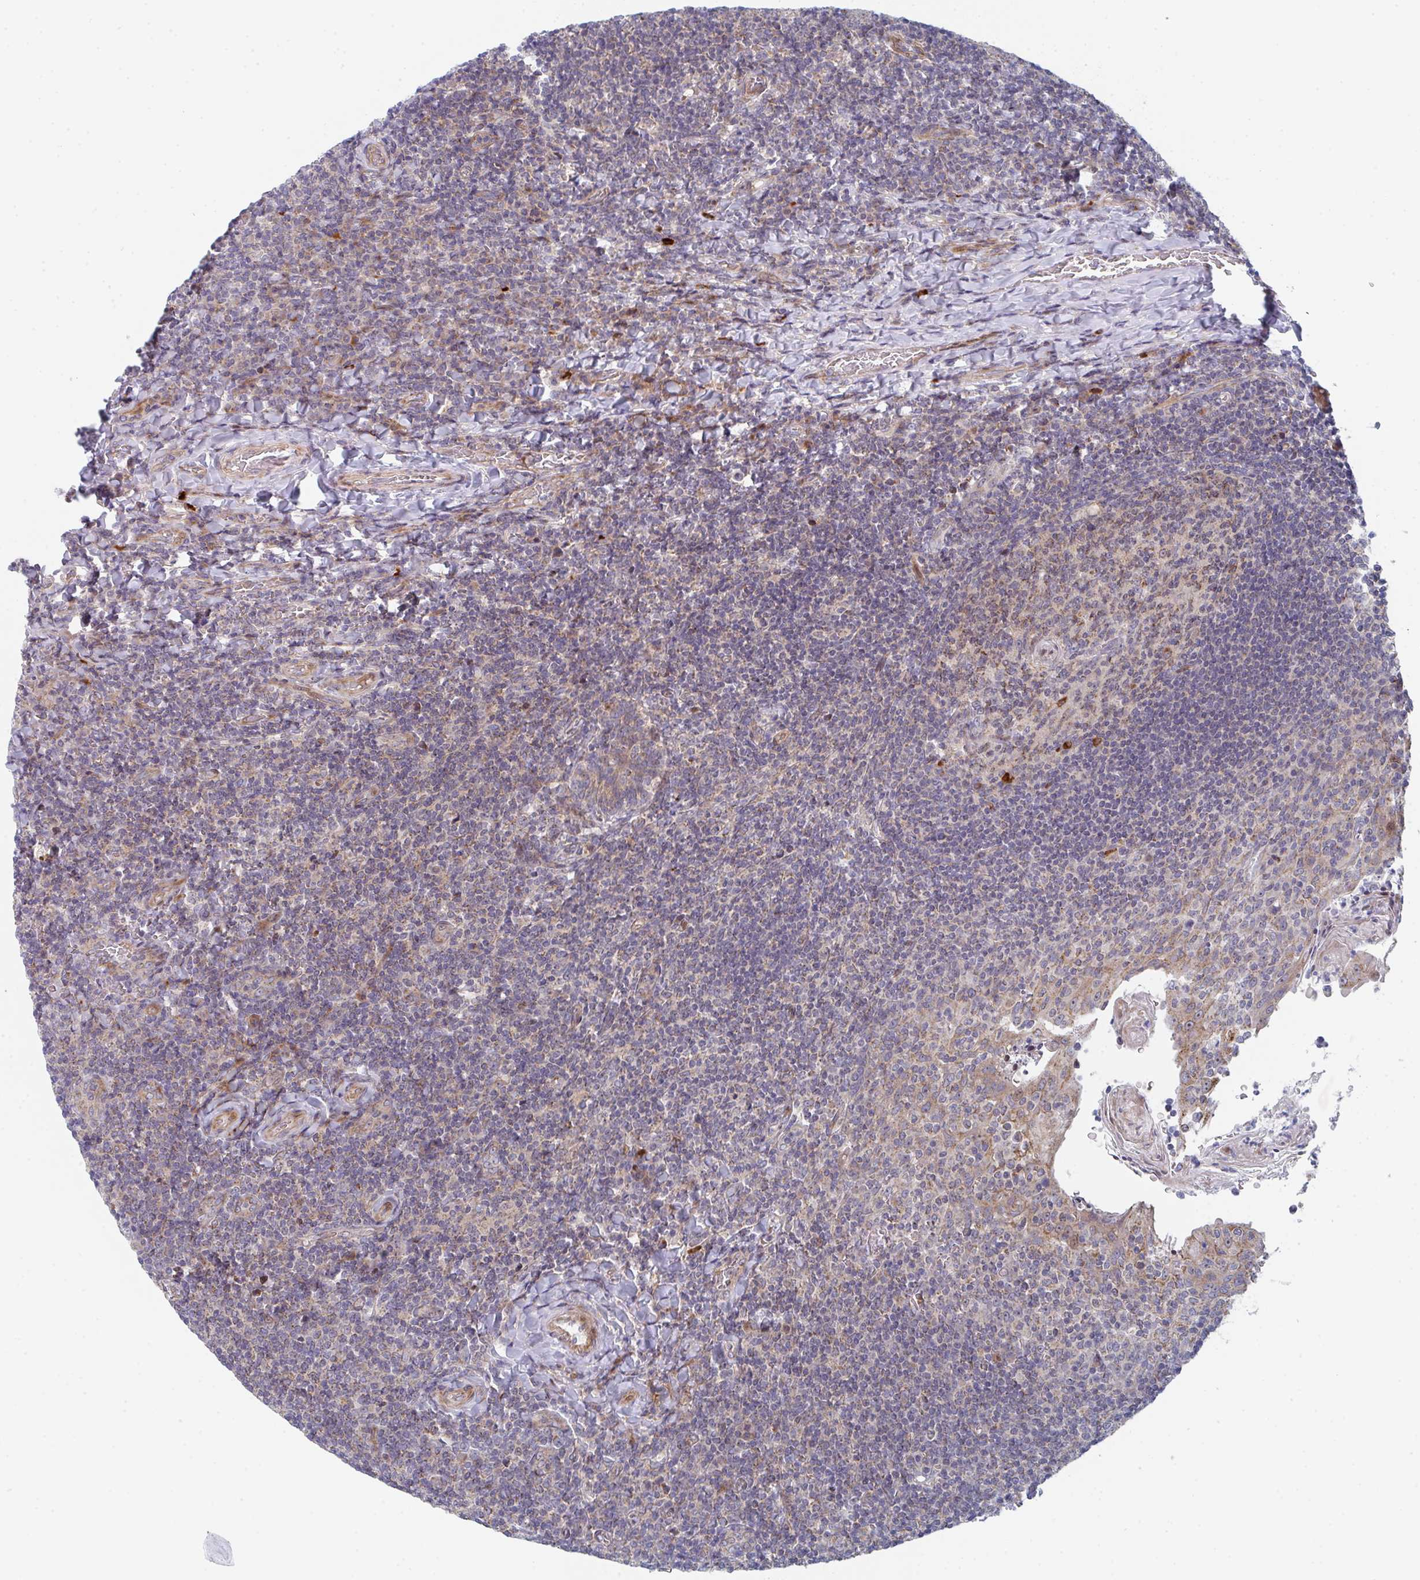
{"staining": {"intensity": "strong", "quantity": "<25%", "location": "cytoplasmic/membranous"}, "tissue": "tonsil", "cell_type": "Germinal center cells", "image_type": "normal", "snomed": [{"axis": "morphology", "description": "Normal tissue, NOS"}, {"axis": "topography", "description": "Tonsil"}], "caption": "A micrograph showing strong cytoplasmic/membranous staining in about <25% of germinal center cells in normal tonsil, as visualized by brown immunohistochemical staining.", "gene": "ZNF644", "patient": {"sex": "female", "age": 10}}